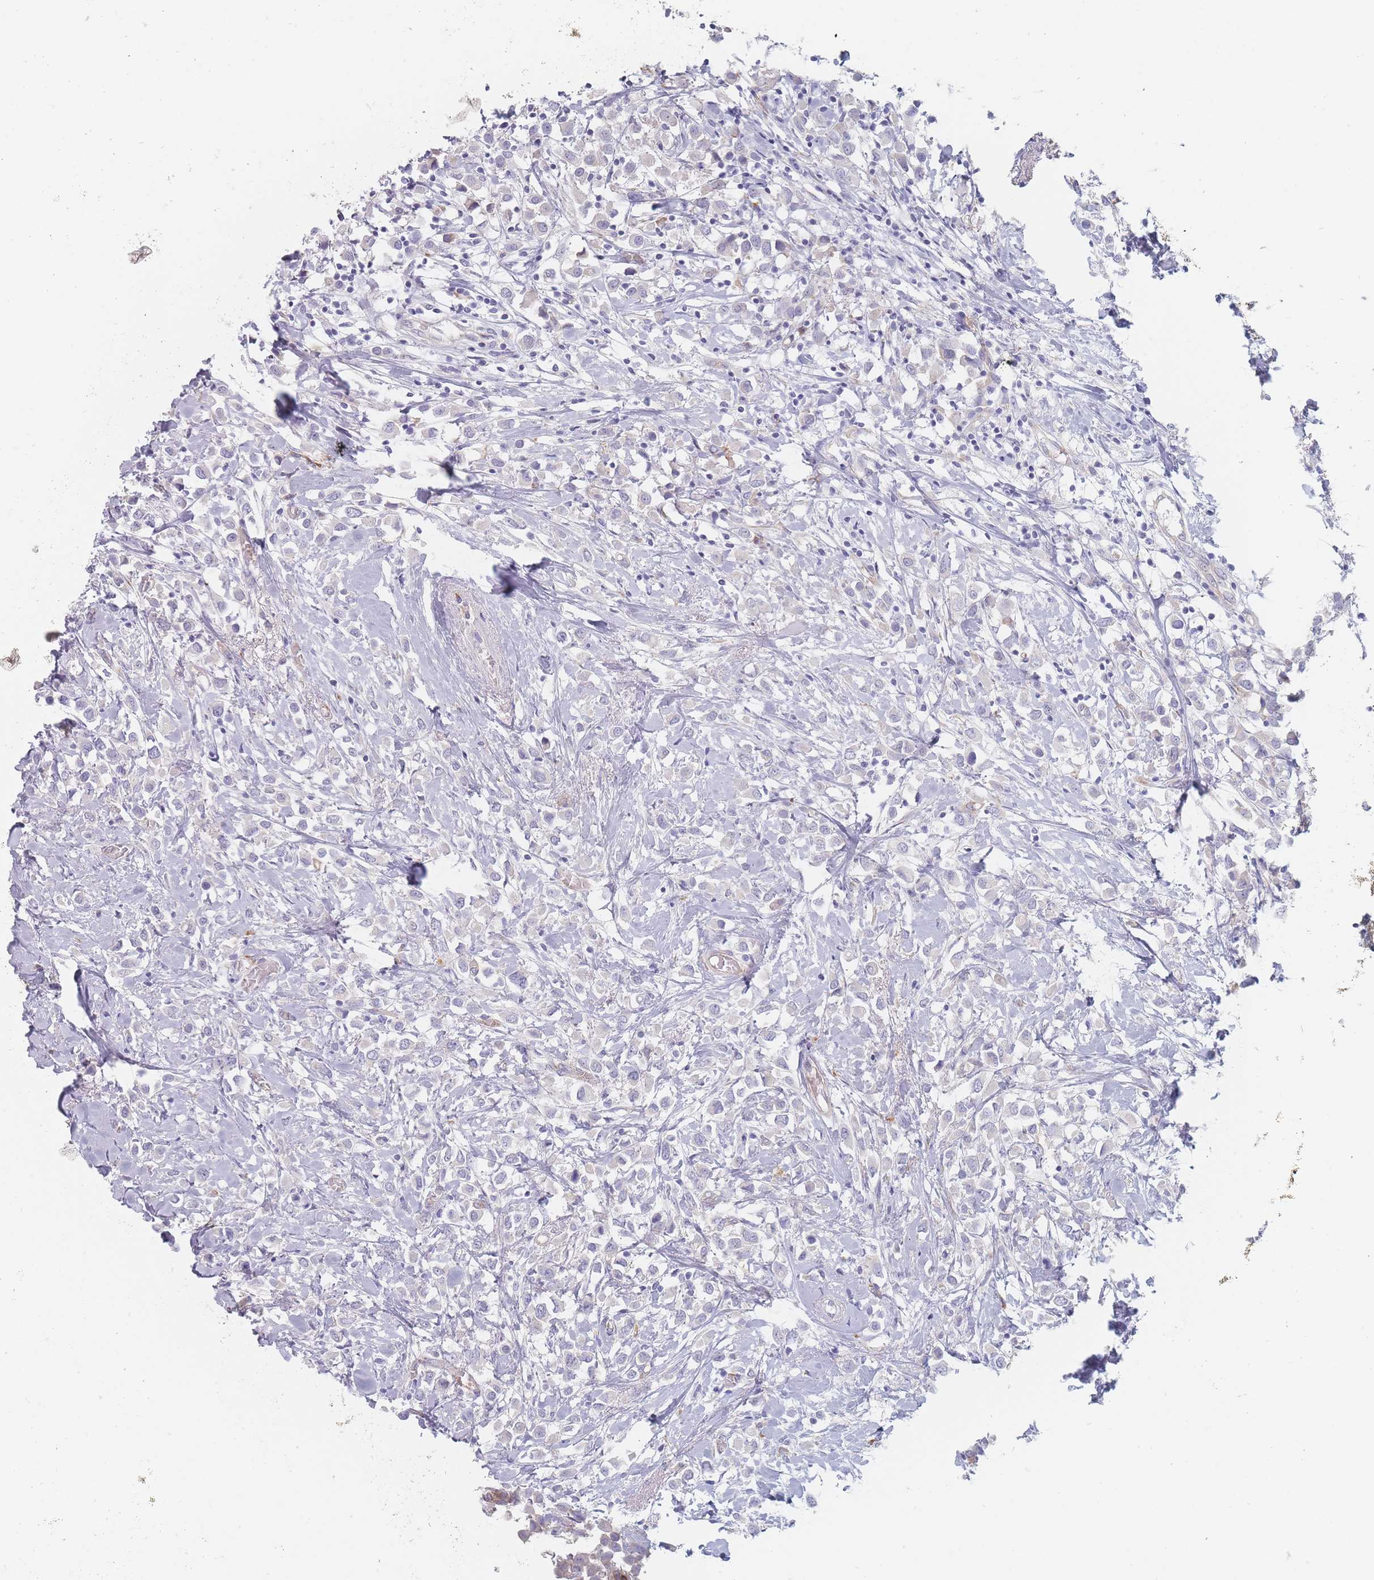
{"staining": {"intensity": "negative", "quantity": "none", "location": "none"}, "tissue": "breast cancer", "cell_type": "Tumor cells", "image_type": "cancer", "snomed": [{"axis": "morphology", "description": "Duct carcinoma"}, {"axis": "topography", "description": "Breast"}], "caption": "Immunohistochemistry (IHC) micrograph of neoplastic tissue: breast cancer (invasive ductal carcinoma) stained with DAB reveals no significant protein expression in tumor cells.", "gene": "ERBIN", "patient": {"sex": "female", "age": 61}}